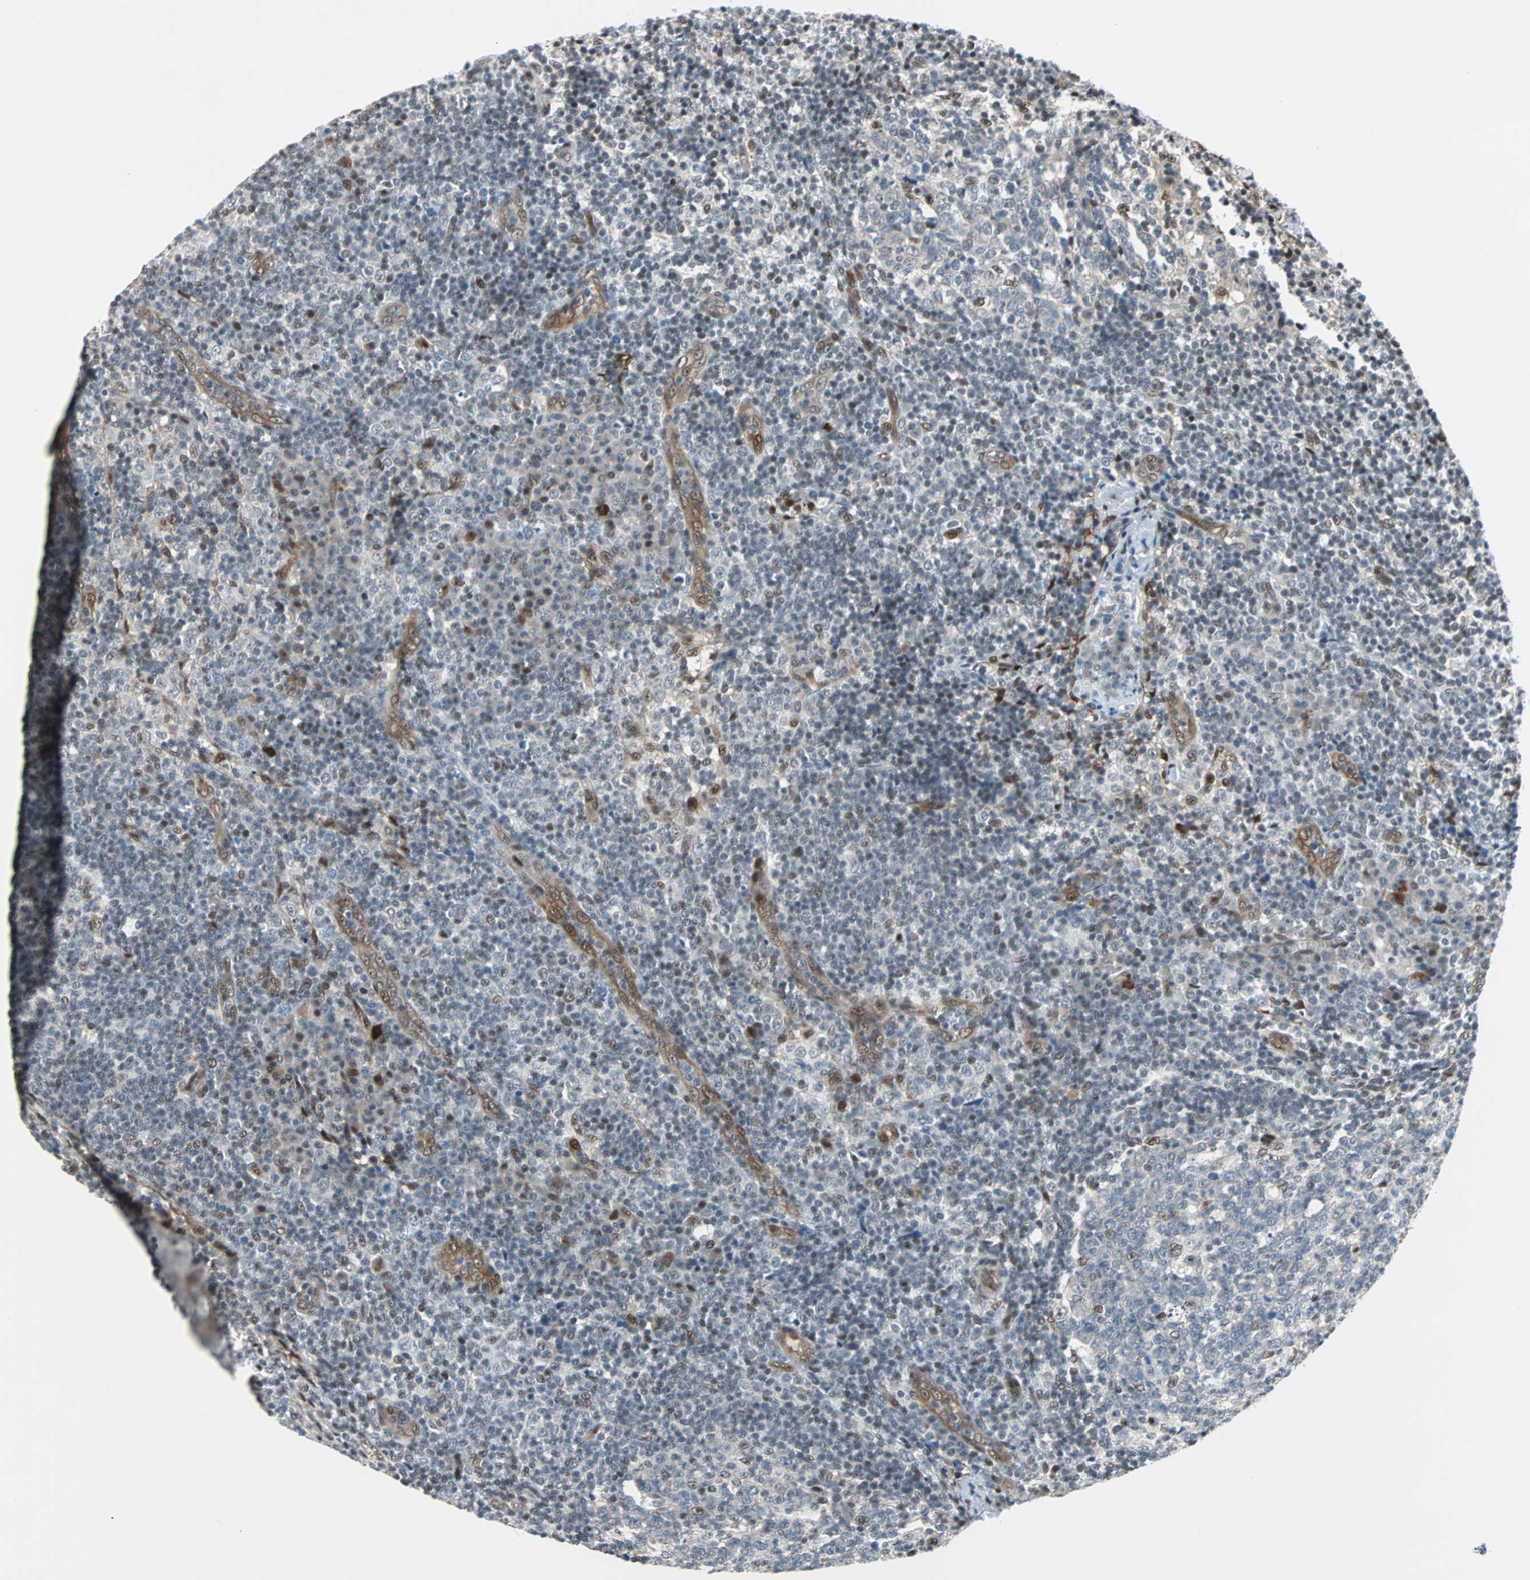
{"staining": {"intensity": "weak", "quantity": "25%-75%", "location": "cytoplasmic/membranous"}, "tissue": "lymph node", "cell_type": "Germinal center cells", "image_type": "normal", "snomed": [{"axis": "morphology", "description": "Normal tissue, NOS"}, {"axis": "morphology", "description": "Inflammation, NOS"}, {"axis": "topography", "description": "Lymph node"}], "caption": "Brown immunohistochemical staining in benign lymph node exhibits weak cytoplasmic/membranous positivity in approximately 25%-75% of germinal center cells. Using DAB (brown) and hematoxylin (blue) stains, captured at high magnification using brightfield microscopy.", "gene": "WWTR1", "patient": {"sex": "male", "age": 55}}